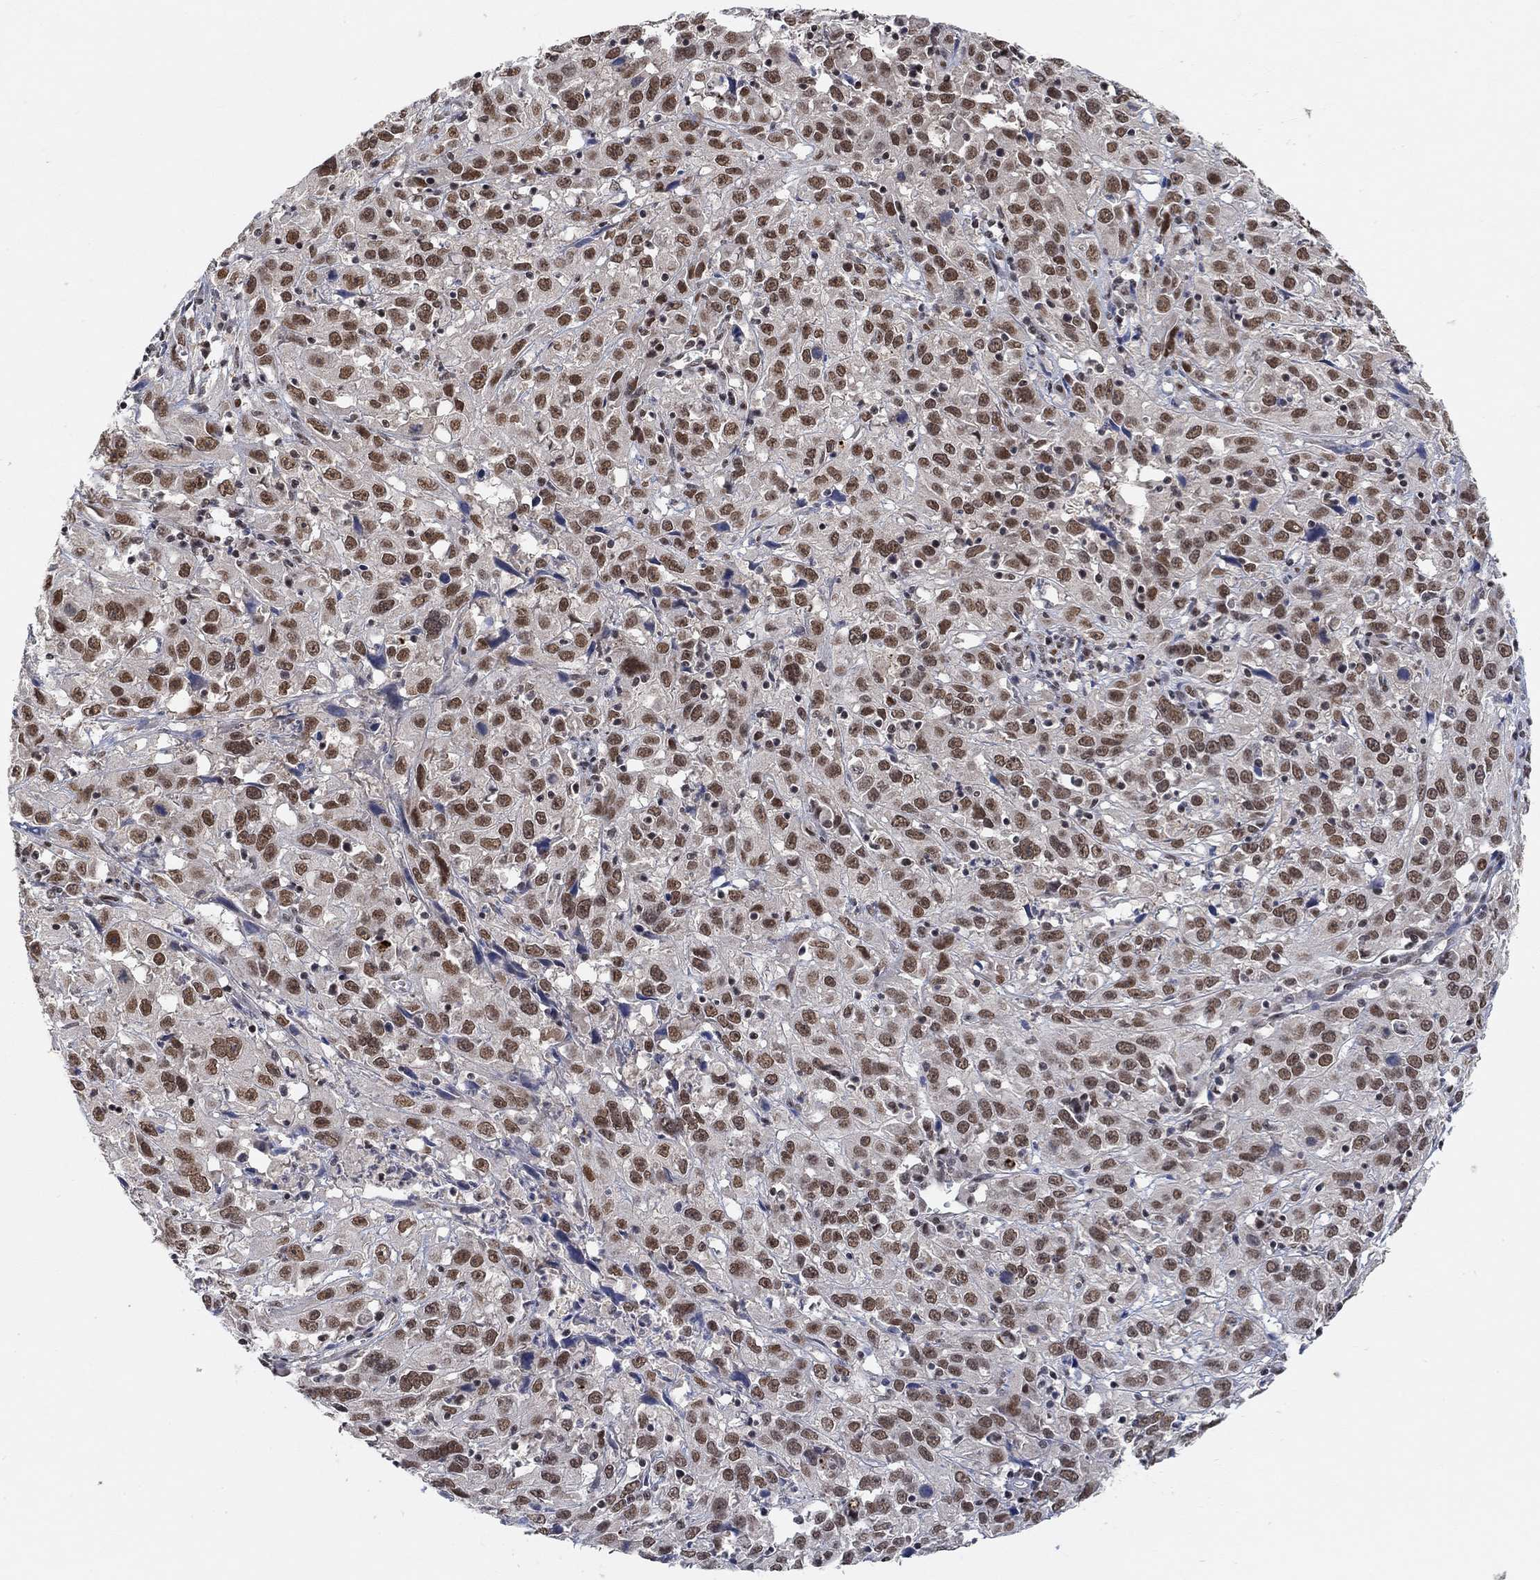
{"staining": {"intensity": "strong", "quantity": ">75%", "location": "nuclear"}, "tissue": "cervical cancer", "cell_type": "Tumor cells", "image_type": "cancer", "snomed": [{"axis": "morphology", "description": "Squamous cell carcinoma, NOS"}, {"axis": "topography", "description": "Cervix"}], "caption": "The immunohistochemical stain shows strong nuclear staining in tumor cells of cervical cancer (squamous cell carcinoma) tissue. The staining is performed using DAB brown chromogen to label protein expression. The nuclei are counter-stained blue using hematoxylin.", "gene": "THAP8", "patient": {"sex": "female", "age": 32}}